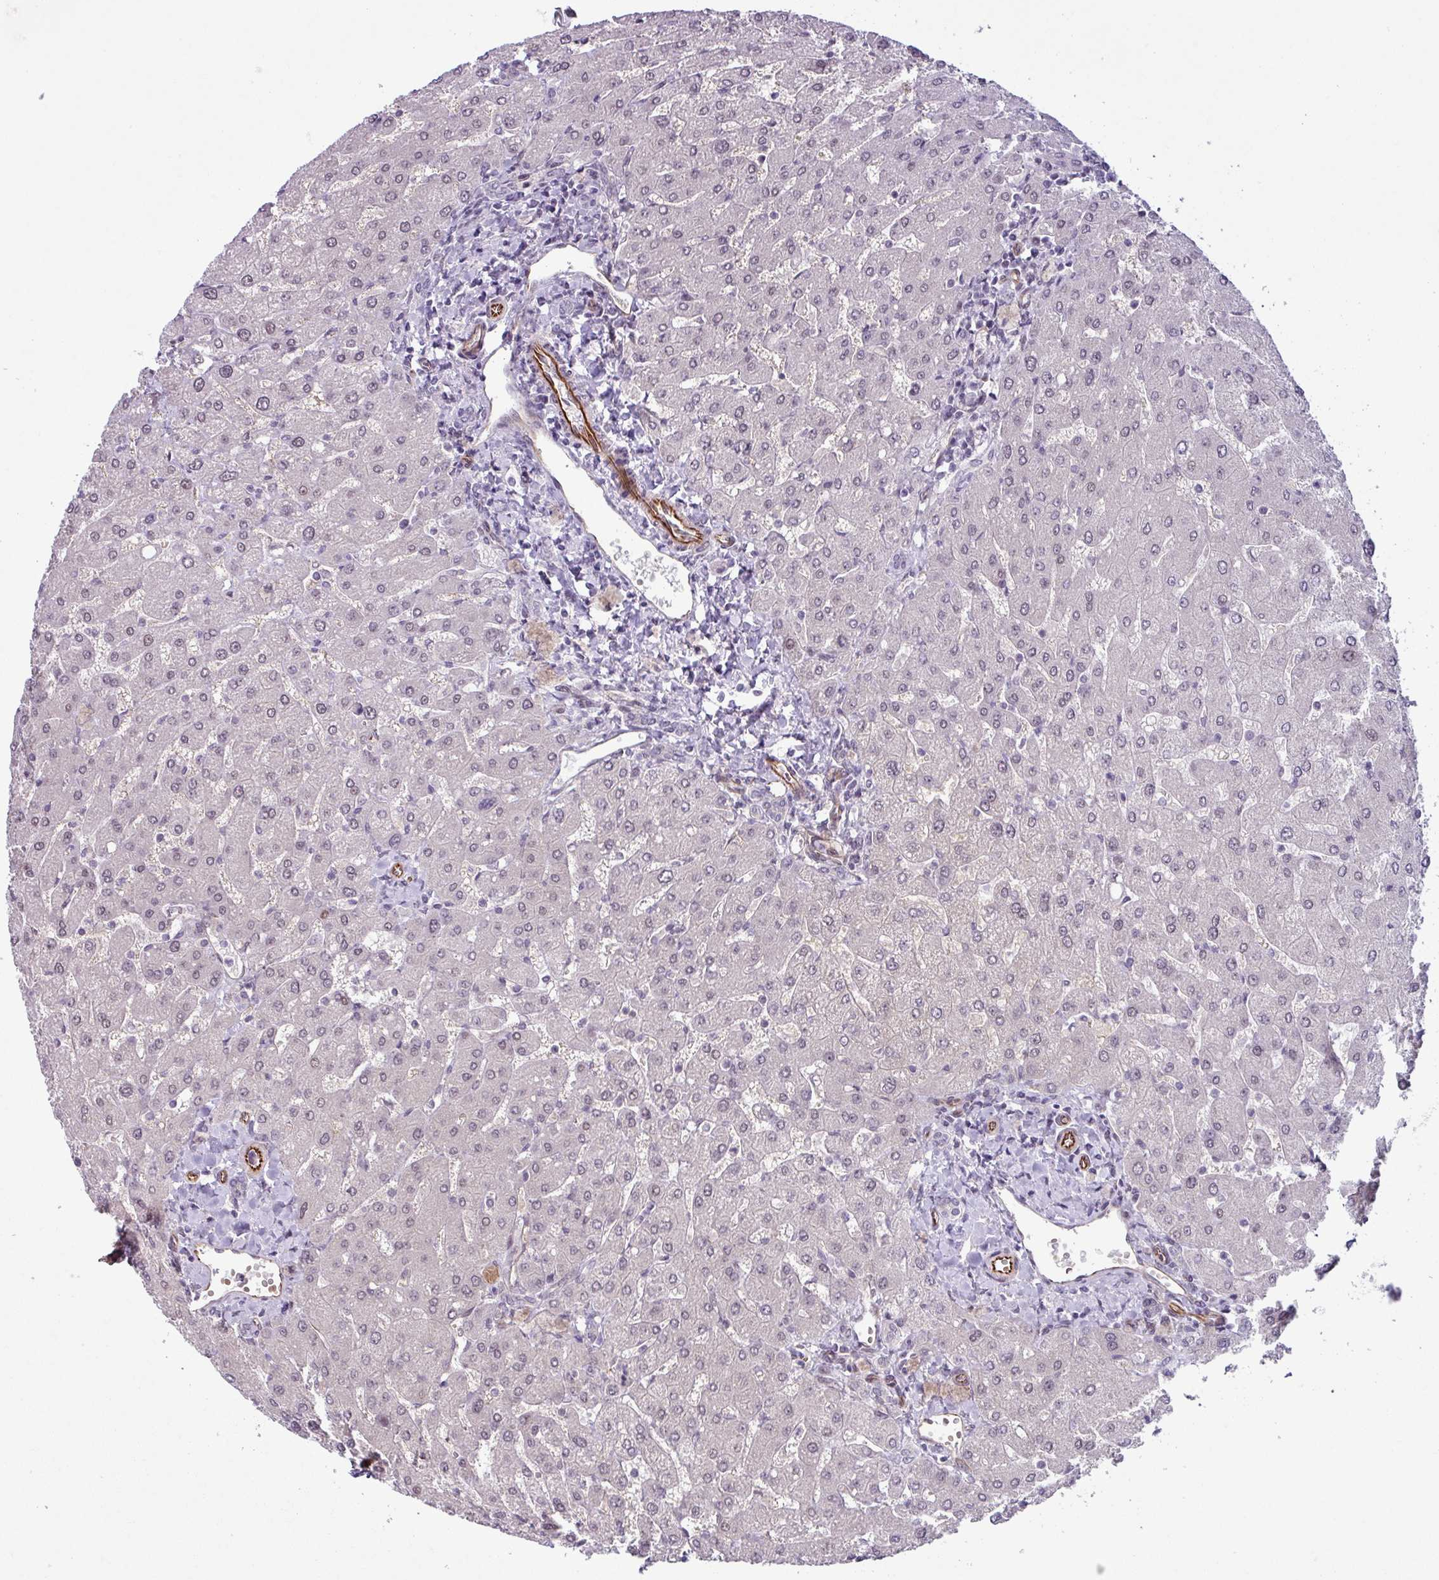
{"staining": {"intensity": "negative", "quantity": "none", "location": "none"}, "tissue": "liver", "cell_type": "Cholangiocytes", "image_type": "normal", "snomed": [{"axis": "morphology", "description": "Normal tissue, NOS"}, {"axis": "topography", "description": "Liver"}], "caption": "Cholangiocytes show no significant expression in normal liver. (Stains: DAB (3,3'-diaminobenzidine) IHC with hematoxylin counter stain, Microscopy: brightfield microscopy at high magnification).", "gene": "CHD3", "patient": {"sex": "male", "age": 55}}